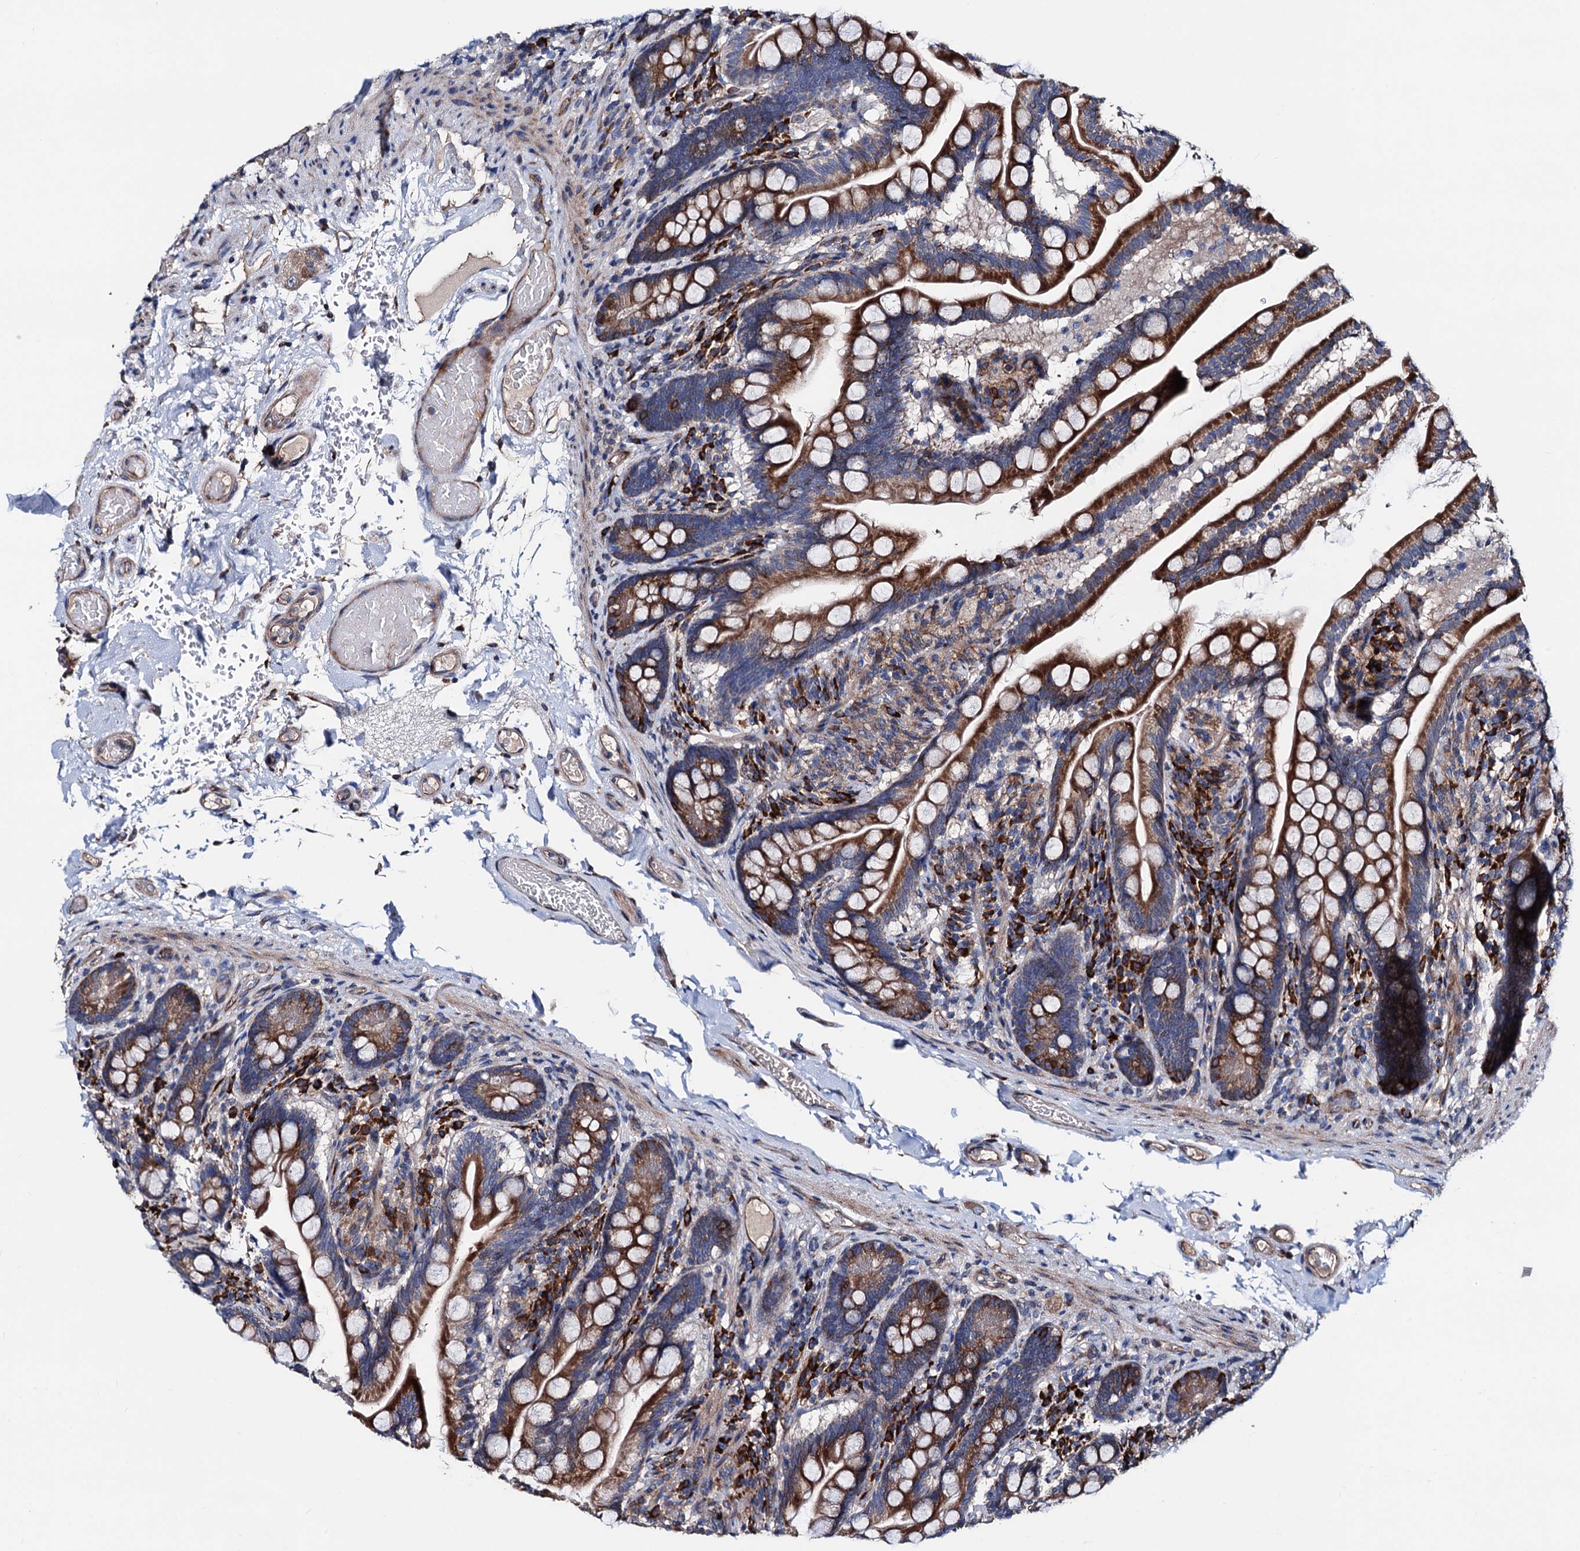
{"staining": {"intensity": "moderate", "quantity": ">75%", "location": "cytoplasmic/membranous"}, "tissue": "small intestine", "cell_type": "Glandular cells", "image_type": "normal", "snomed": [{"axis": "morphology", "description": "Normal tissue, NOS"}, {"axis": "topography", "description": "Small intestine"}], "caption": "High-magnification brightfield microscopy of benign small intestine stained with DAB (brown) and counterstained with hematoxylin (blue). glandular cells exhibit moderate cytoplasmic/membranous staining is present in about>75% of cells.", "gene": "AKAP11", "patient": {"sex": "female", "age": 64}}